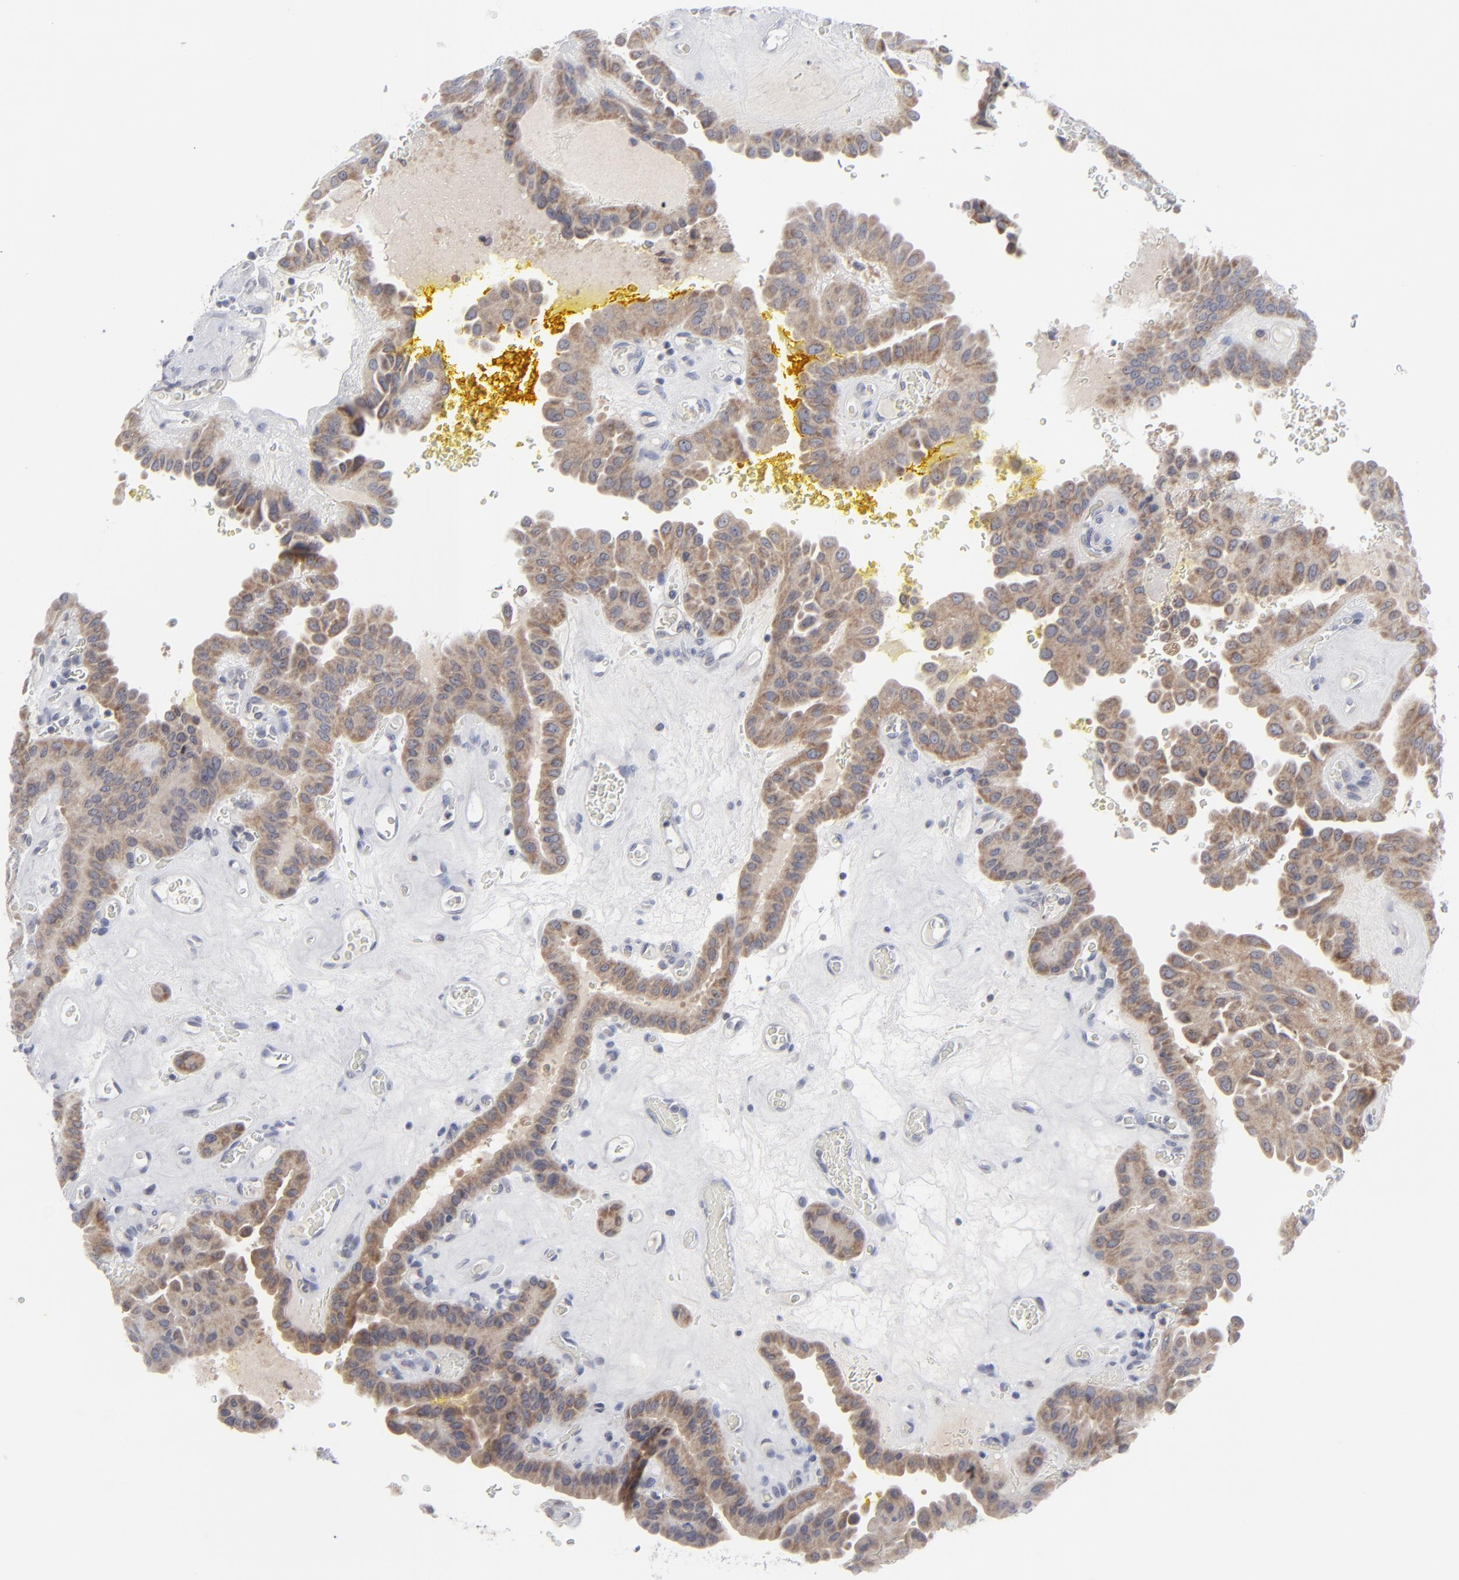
{"staining": {"intensity": "strong", "quantity": ">75%", "location": "cytoplasmic/membranous"}, "tissue": "thyroid cancer", "cell_type": "Tumor cells", "image_type": "cancer", "snomed": [{"axis": "morphology", "description": "Papillary adenocarcinoma, NOS"}, {"axis": "topography", "description": "Thyroid gland"}], "caption": "Protein expression analysis of papillary adenocarcinoma (thyroid) reveals strong cytoplasmic/membranous staining in approximately >75% of tumor cells.", "gene": "NUP88", "patient": {"sex": "male", "age": 87}}